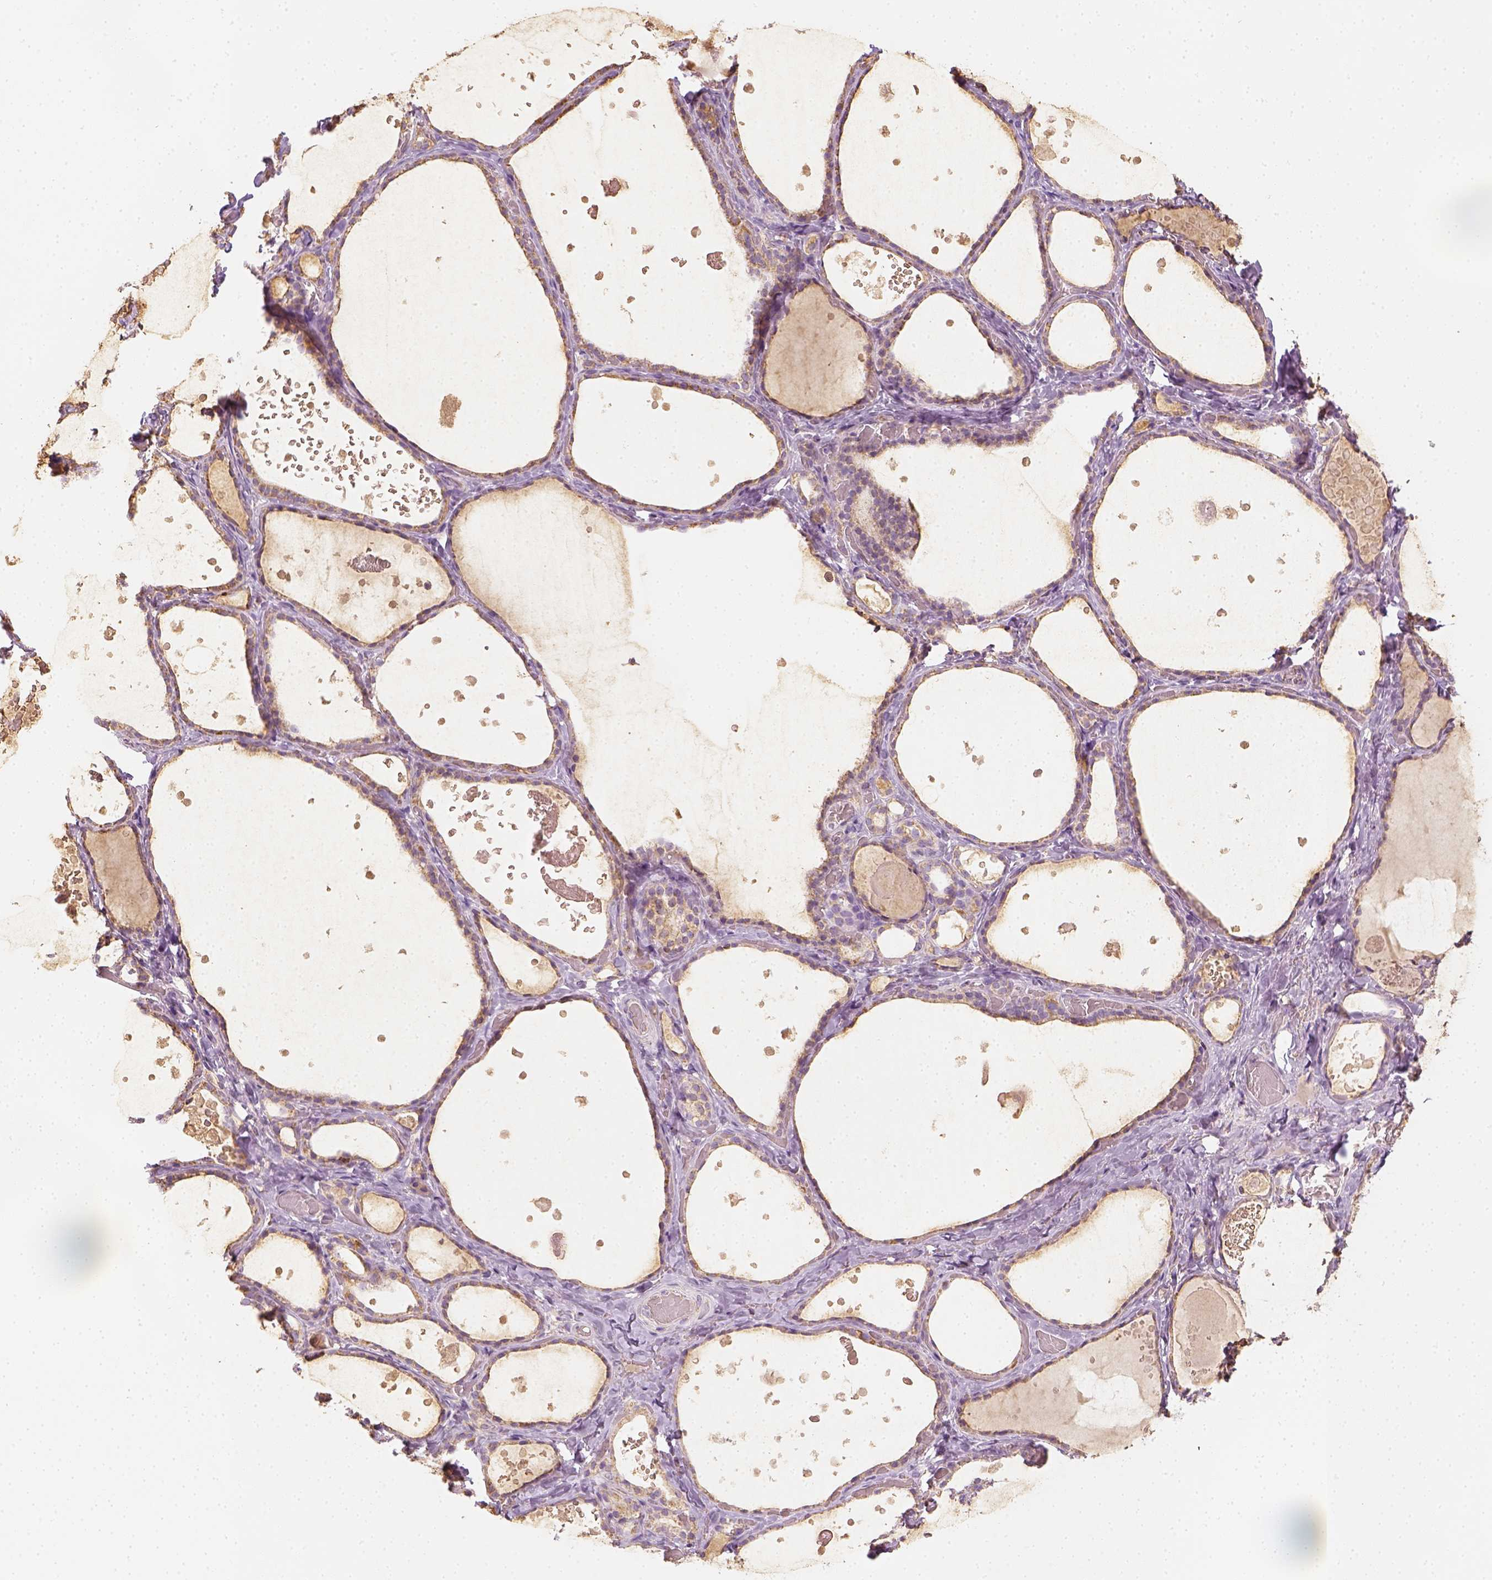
{"staining": {"intensity": "moderate", "quantity": ">75%", "location": "cytoplasmic/membranous"}, "tissue": "thyroid gland", "cell_type": "Glandular cells", "image_type": "normal", "snomed": [{"axis": "morphology", "description": "Normal tissue, NOS"}, {"axis": "topography", "description": "Thyroid gland"}], "caption": "Thyroid gland stained for a protein (brown) shows moderate cytoplasmic/membranous positive positivity in about >75% of glandular cells.", "gene": "LCA5", "patient": {"sex": "female", "age": 56}}